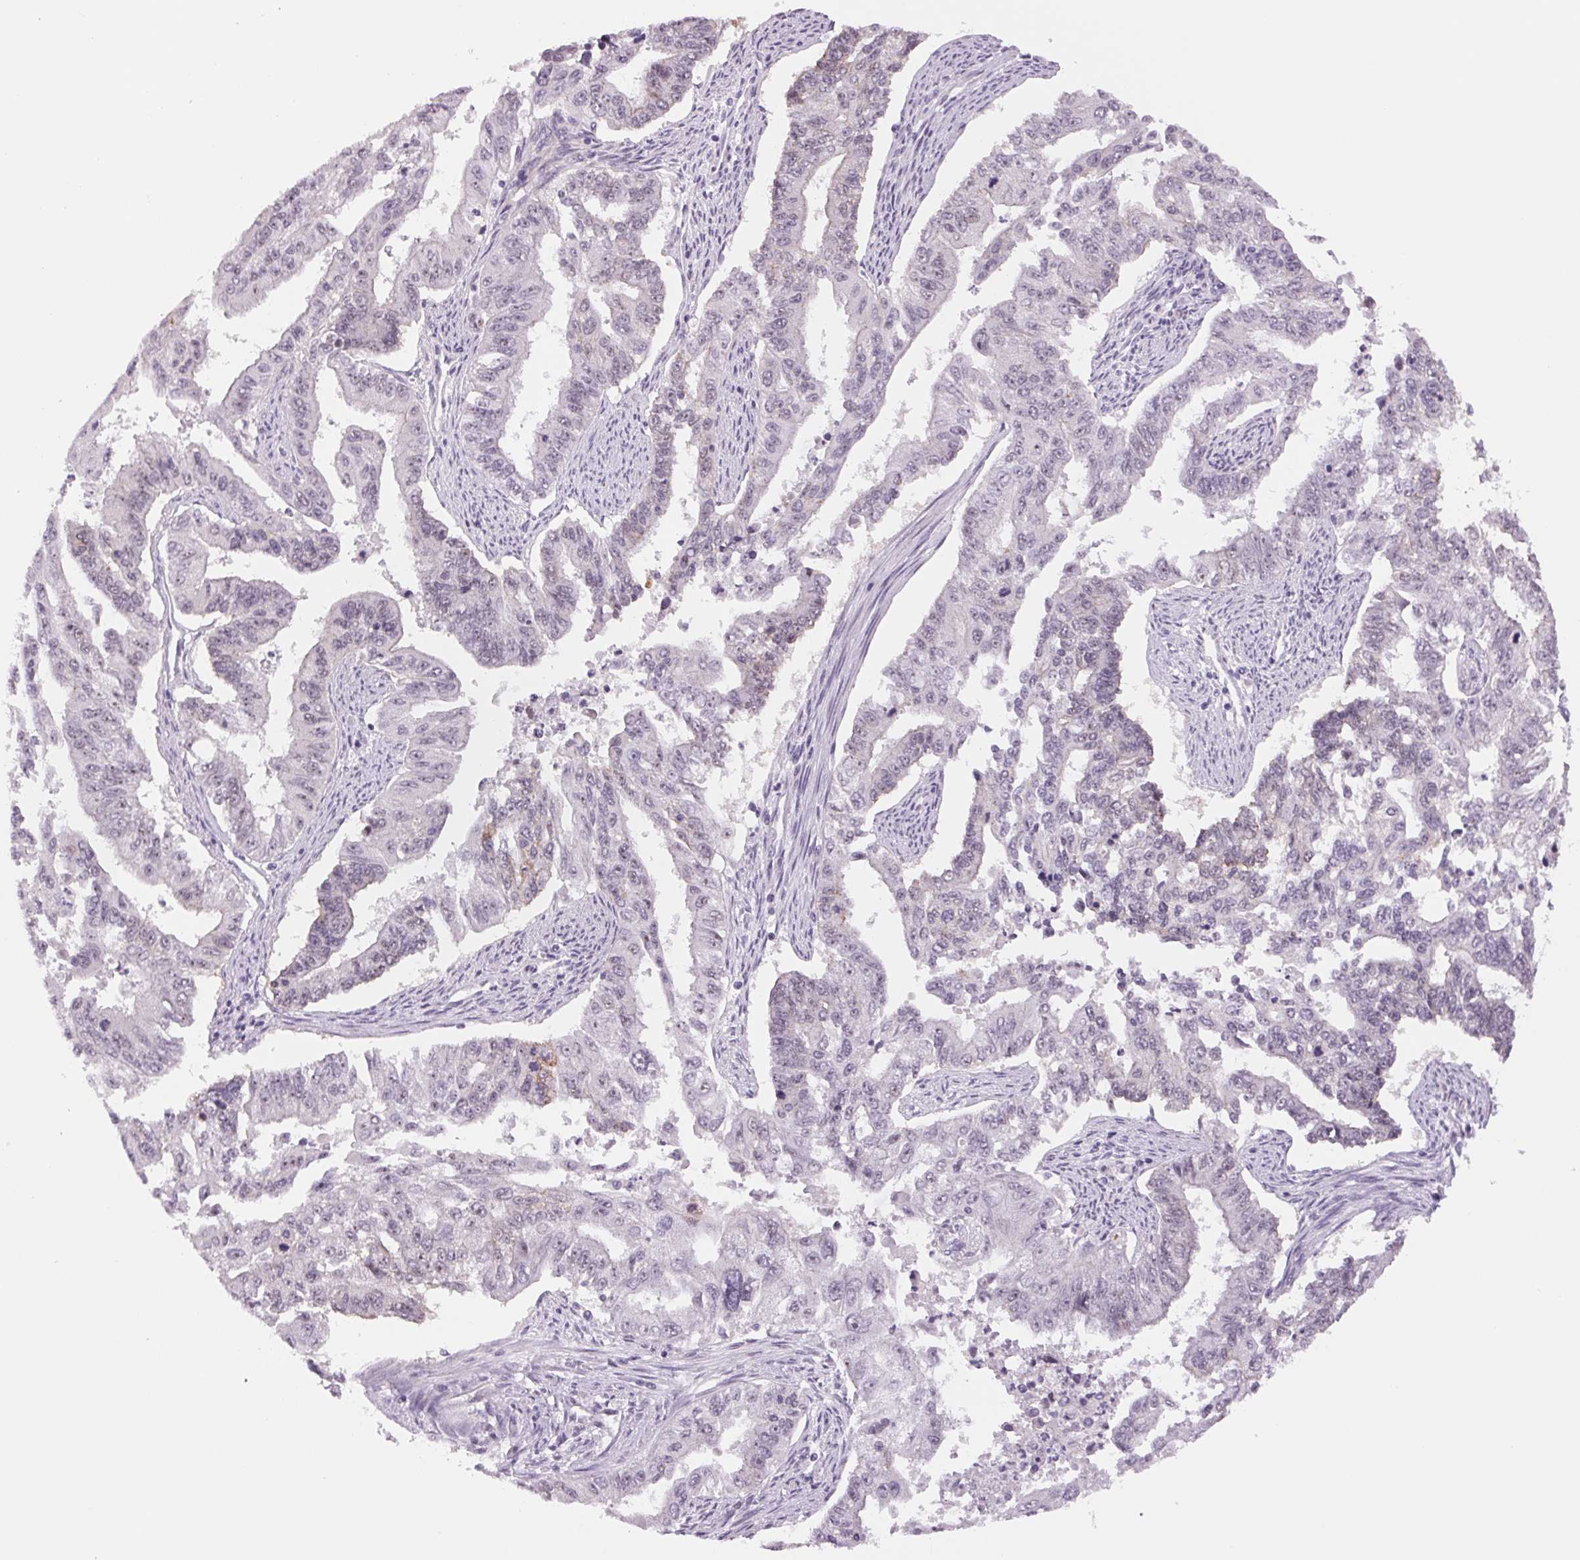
{"staining": {"intensity": "negative", "quantity": "none", "location": "none"}, "tissue": "endometrial cancer", "cell_type": "Tumor cells", "image_type": "cancer", "snomed": [{"axis": "morphology", "description": "Adenocarcinoma, NOS"}, {"axis": "topography", "description": "Uterus"}], "caption": "High power microscopy photomicrograph of an immunohistochemistry image of adenocarcinoma (endometrial), revealing no significant expression in tumor cells. The staining is performed using DAB (3,3'-diaminobenzidine) brown chromogen with nuclei counter-stained in using hematoxylin.", "gene": "ZC3H14", "patient": {"sex": "female", "age": 59}}